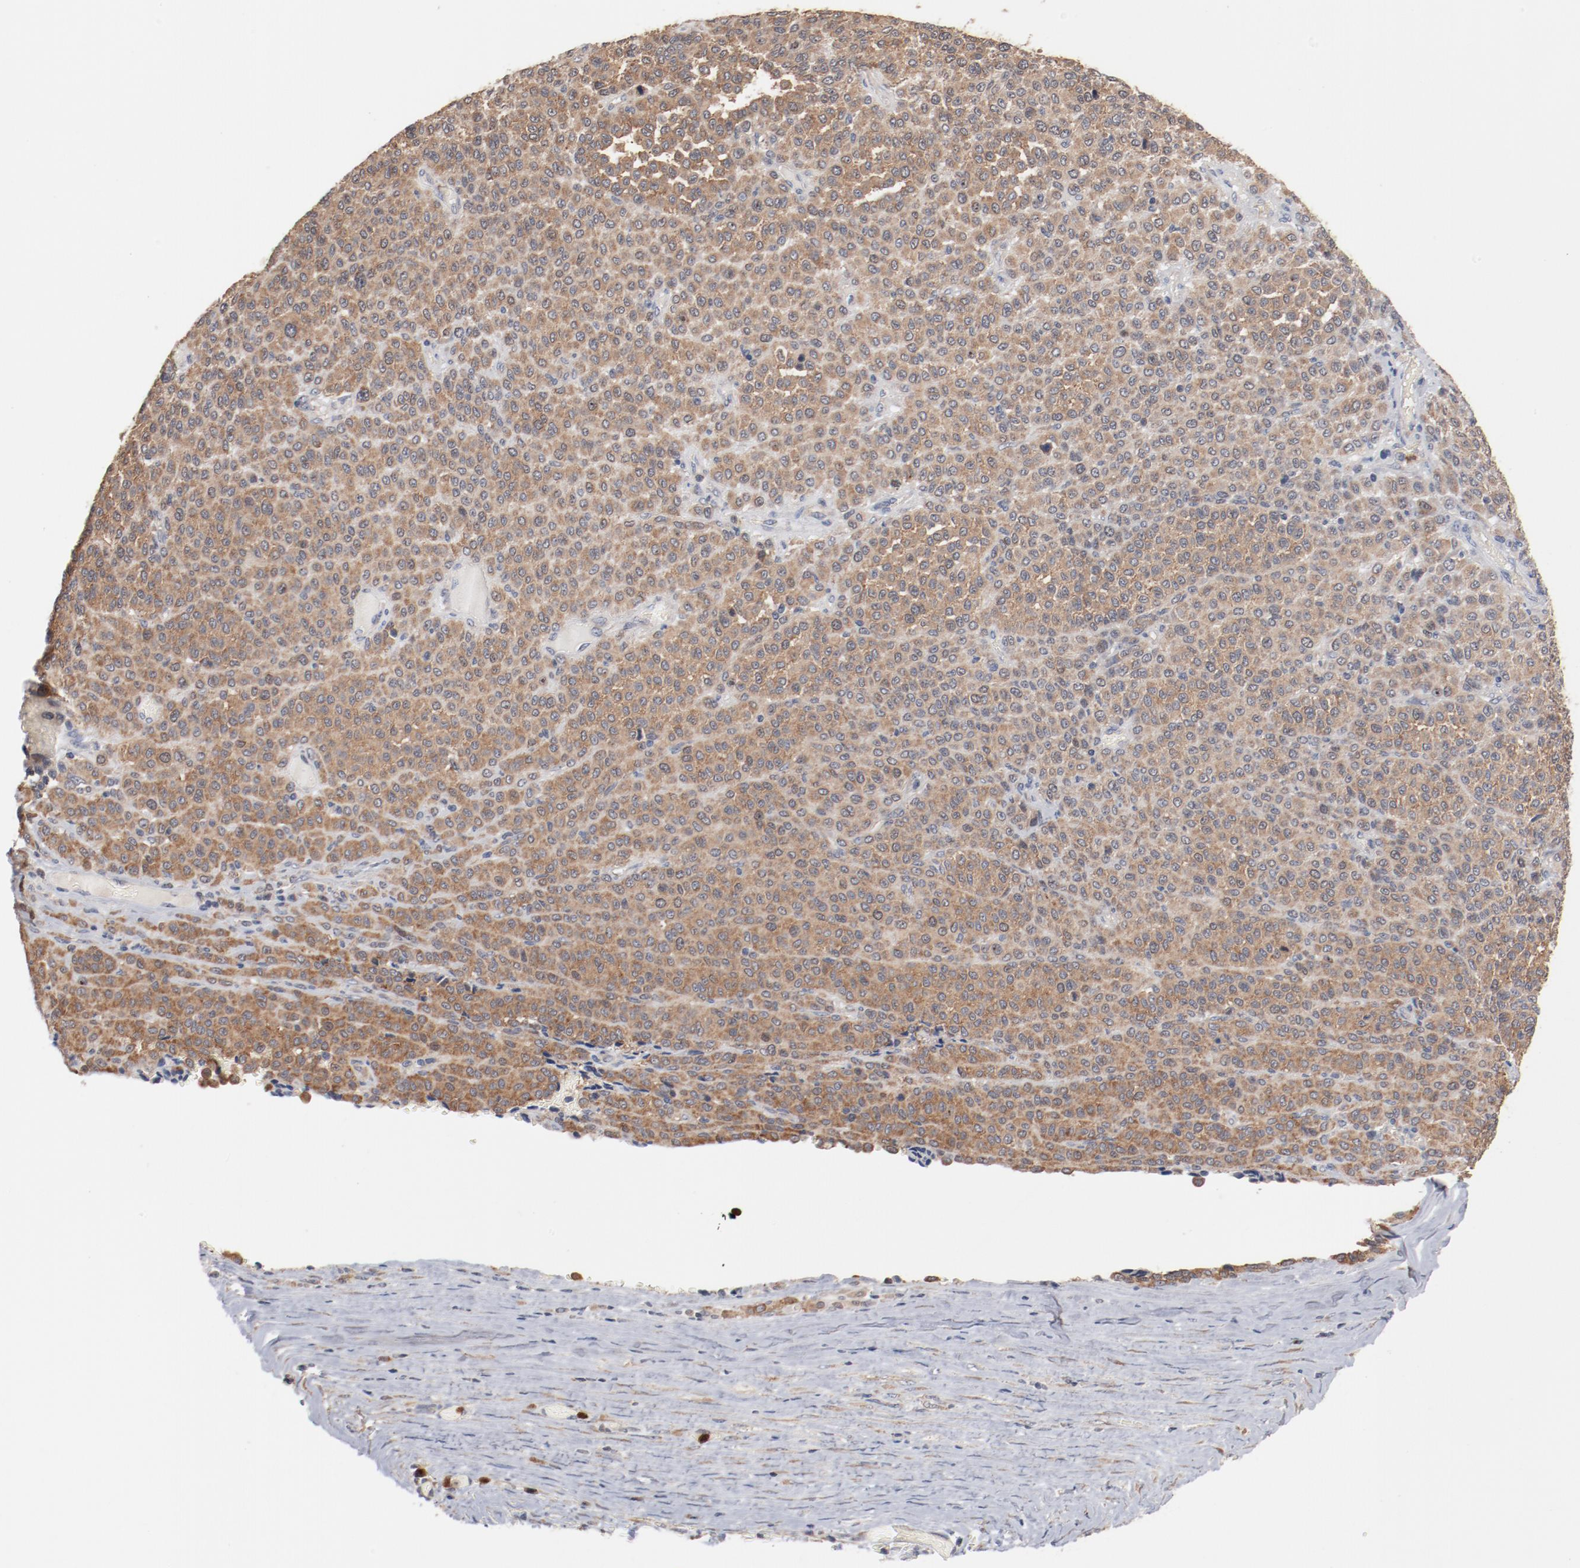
{"staining": {"intensity": "moderate", "quantity": ">75%", "location": "cytoplasmic/membranous"}, "tissue": "melanoma", "cell_type": "Tumor cells", "image_type": "cancer", "snomed": [{"axis": "morphology", "description": "Malignant melanoma, Metastatic site"}, {"axis": "topography", "description": "Pancreas"}], "caption": "The image demonstrates a brown stain indicating the presence of a protein in the cytoplasmic/membranous of tumor cells in melanoma.", "gene": "RNASE11", "patient": {"sex": "female", "age": 30}}